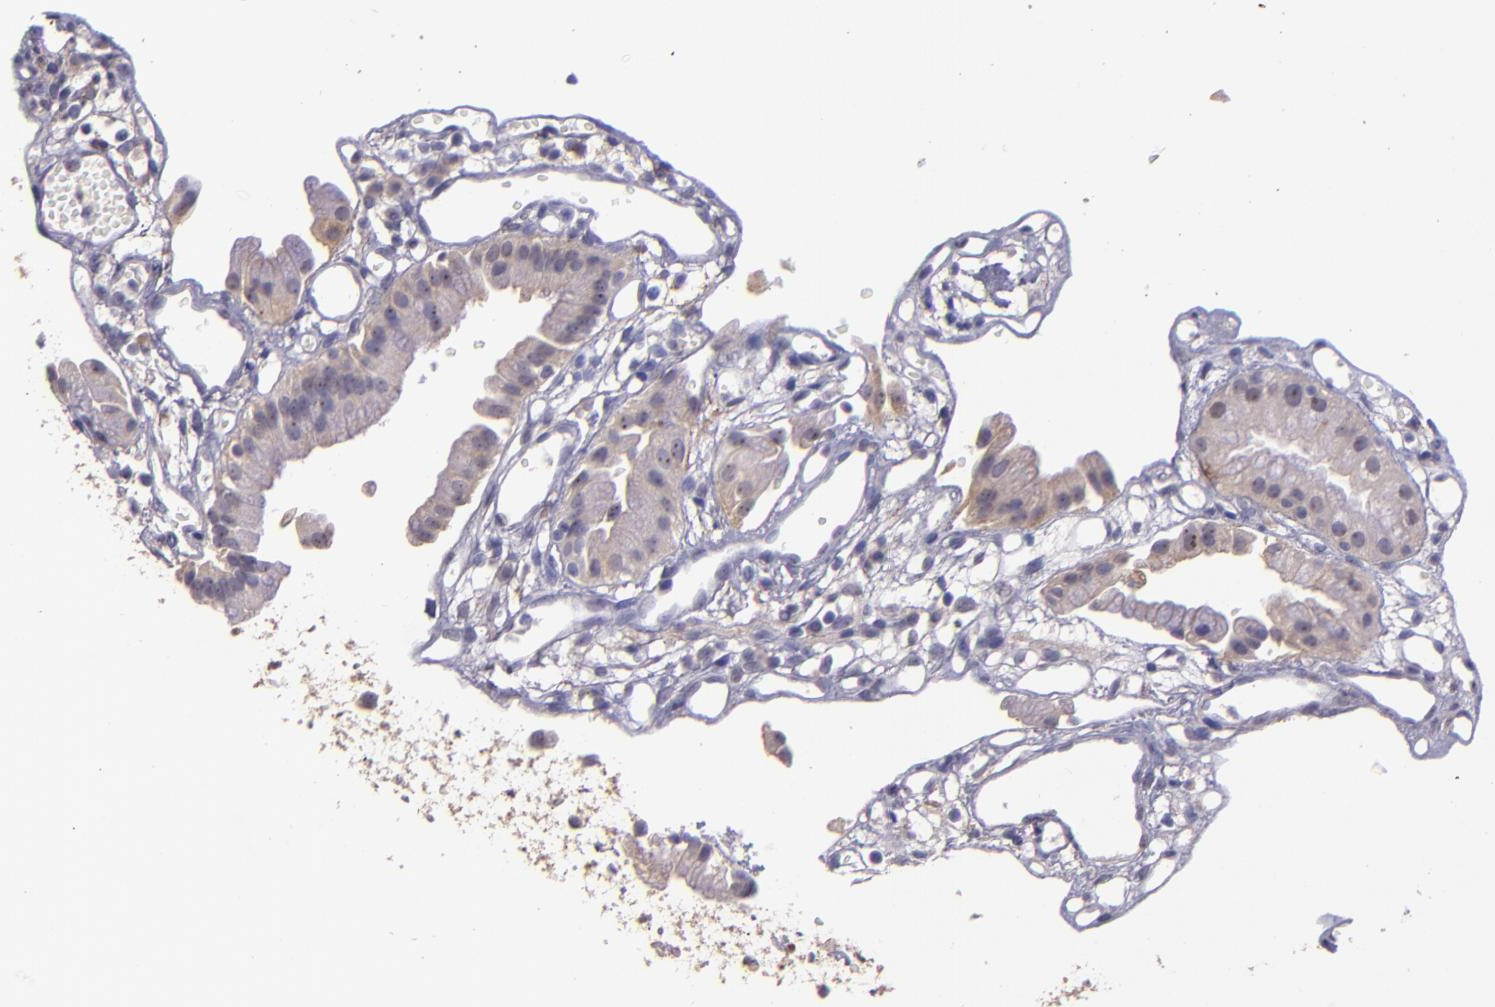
{"staining": {"intensity": "weak", "quantity": "25%-75%", "location": "cytoplasmic/membranous"}, "tissue": "gallbladder", "cell_type": "Glandular cells", "image_type": "normal", "snomed": [{"axis": "morphology", "description": "Normal tissue, NOS"}, {"axis": "topography", "description": "Gallbladder"}], "caption": "About 25%-75% of glandular cells in unremarkable human gallbladder show weak cytoplasmic/membranous protein positivity as visualized by brown immunohistochemical staining.", "gene": "PAPPA", "patient": {"sex": "male", "age": 65}}